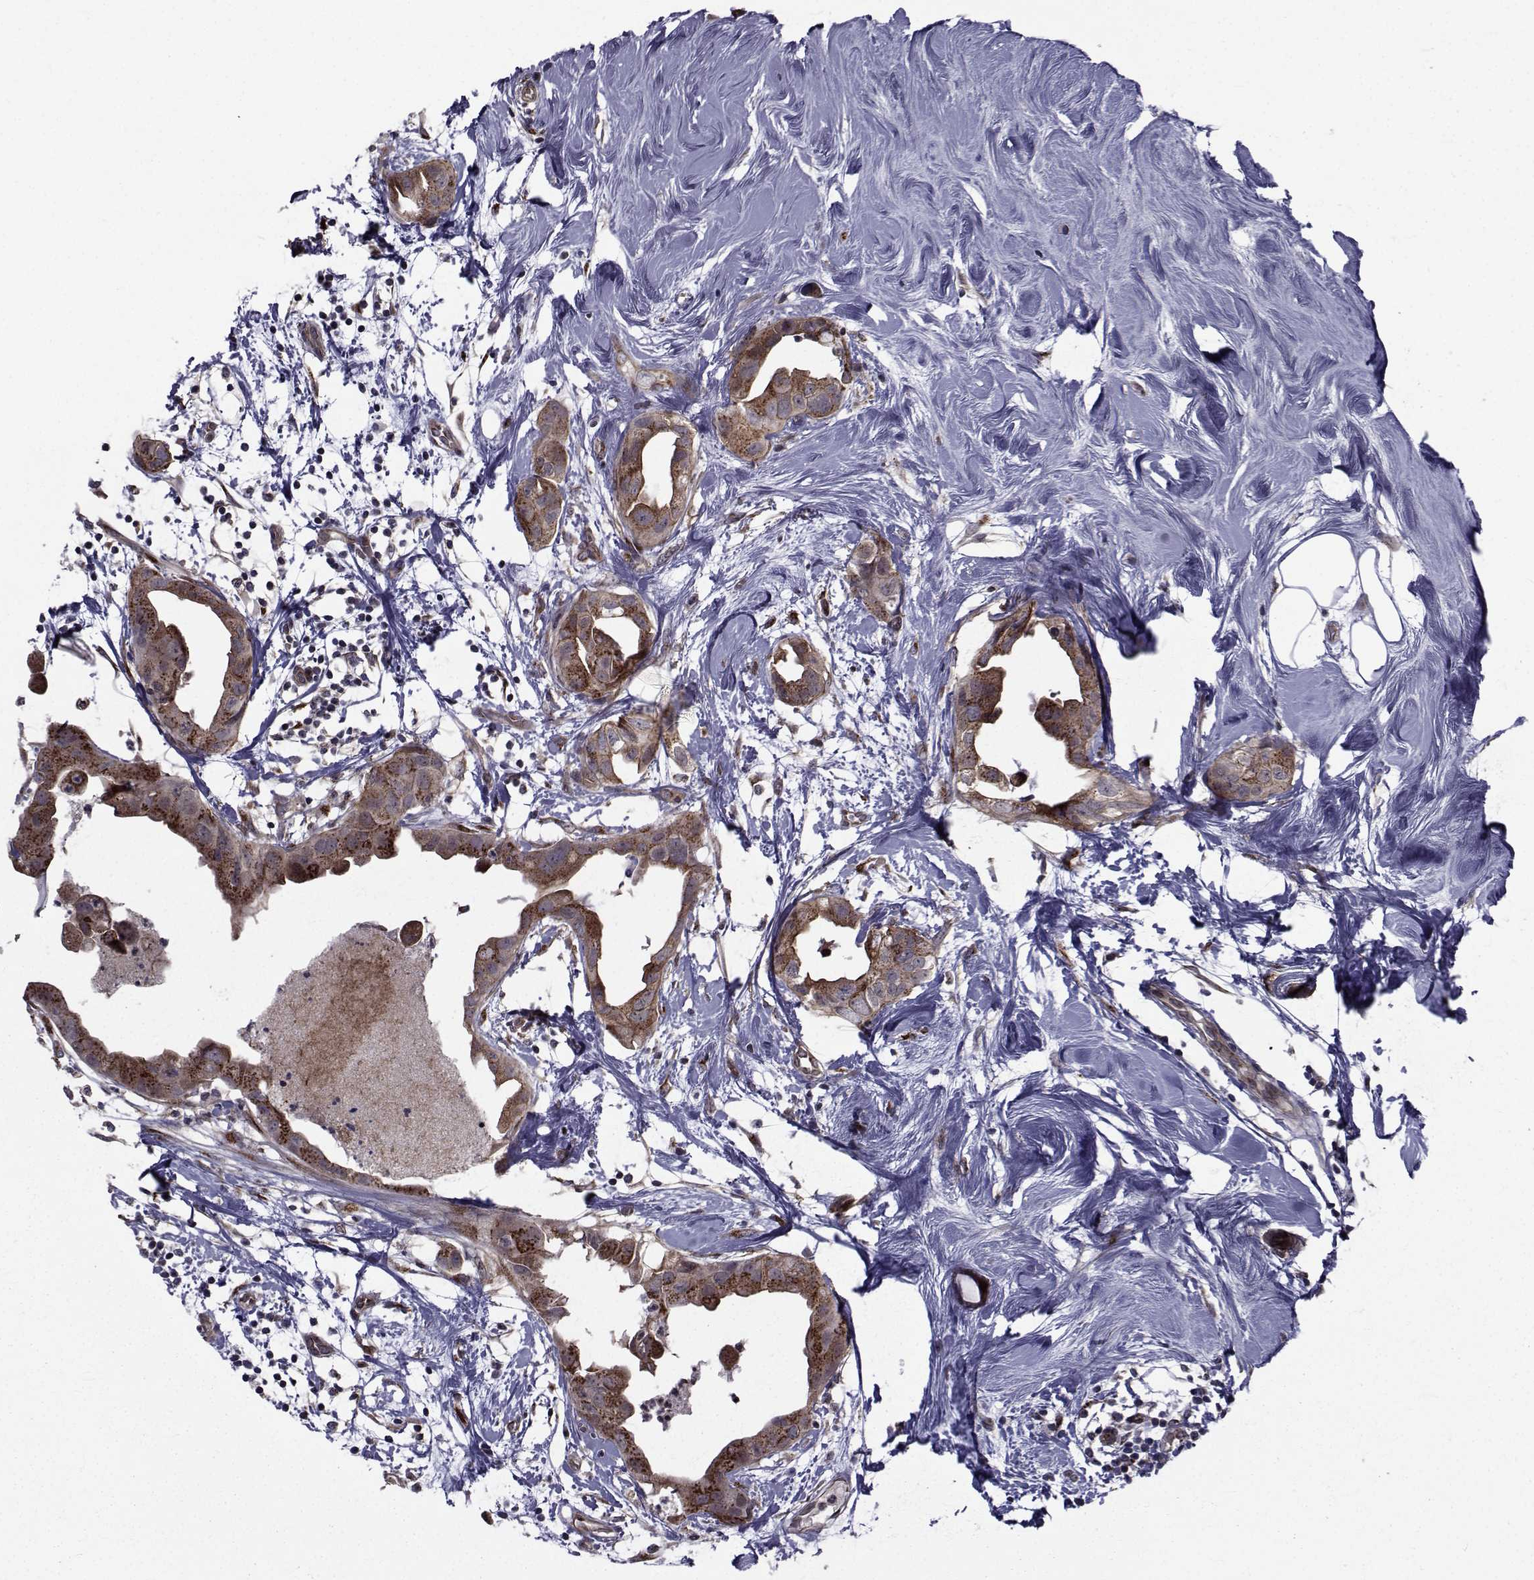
{"staining": {"intensity": "strong", "quantity": ">75%", "location": "cytoplasmic/membranous"}, "tissue": "breast cancer", "cell_type": "Tumor cells", "image_type": "cancer", "snomed": [{"axis": "morphology", "description": "Normal tissue, NOS"}, {"axis": "morphology", "description": "Duct carcinoma"}, {"axis": "topography", "description": "Breast"}], "caption": "IHC micrograph of breast intraductal carcinoma stained for a protein (brown), which displays high levels of strong cytoplasmic/membranous positivity in about >75% of tumor cells.", "gene": "ATP6V1C2", "patient": {"sex": "female", "age": 40}}